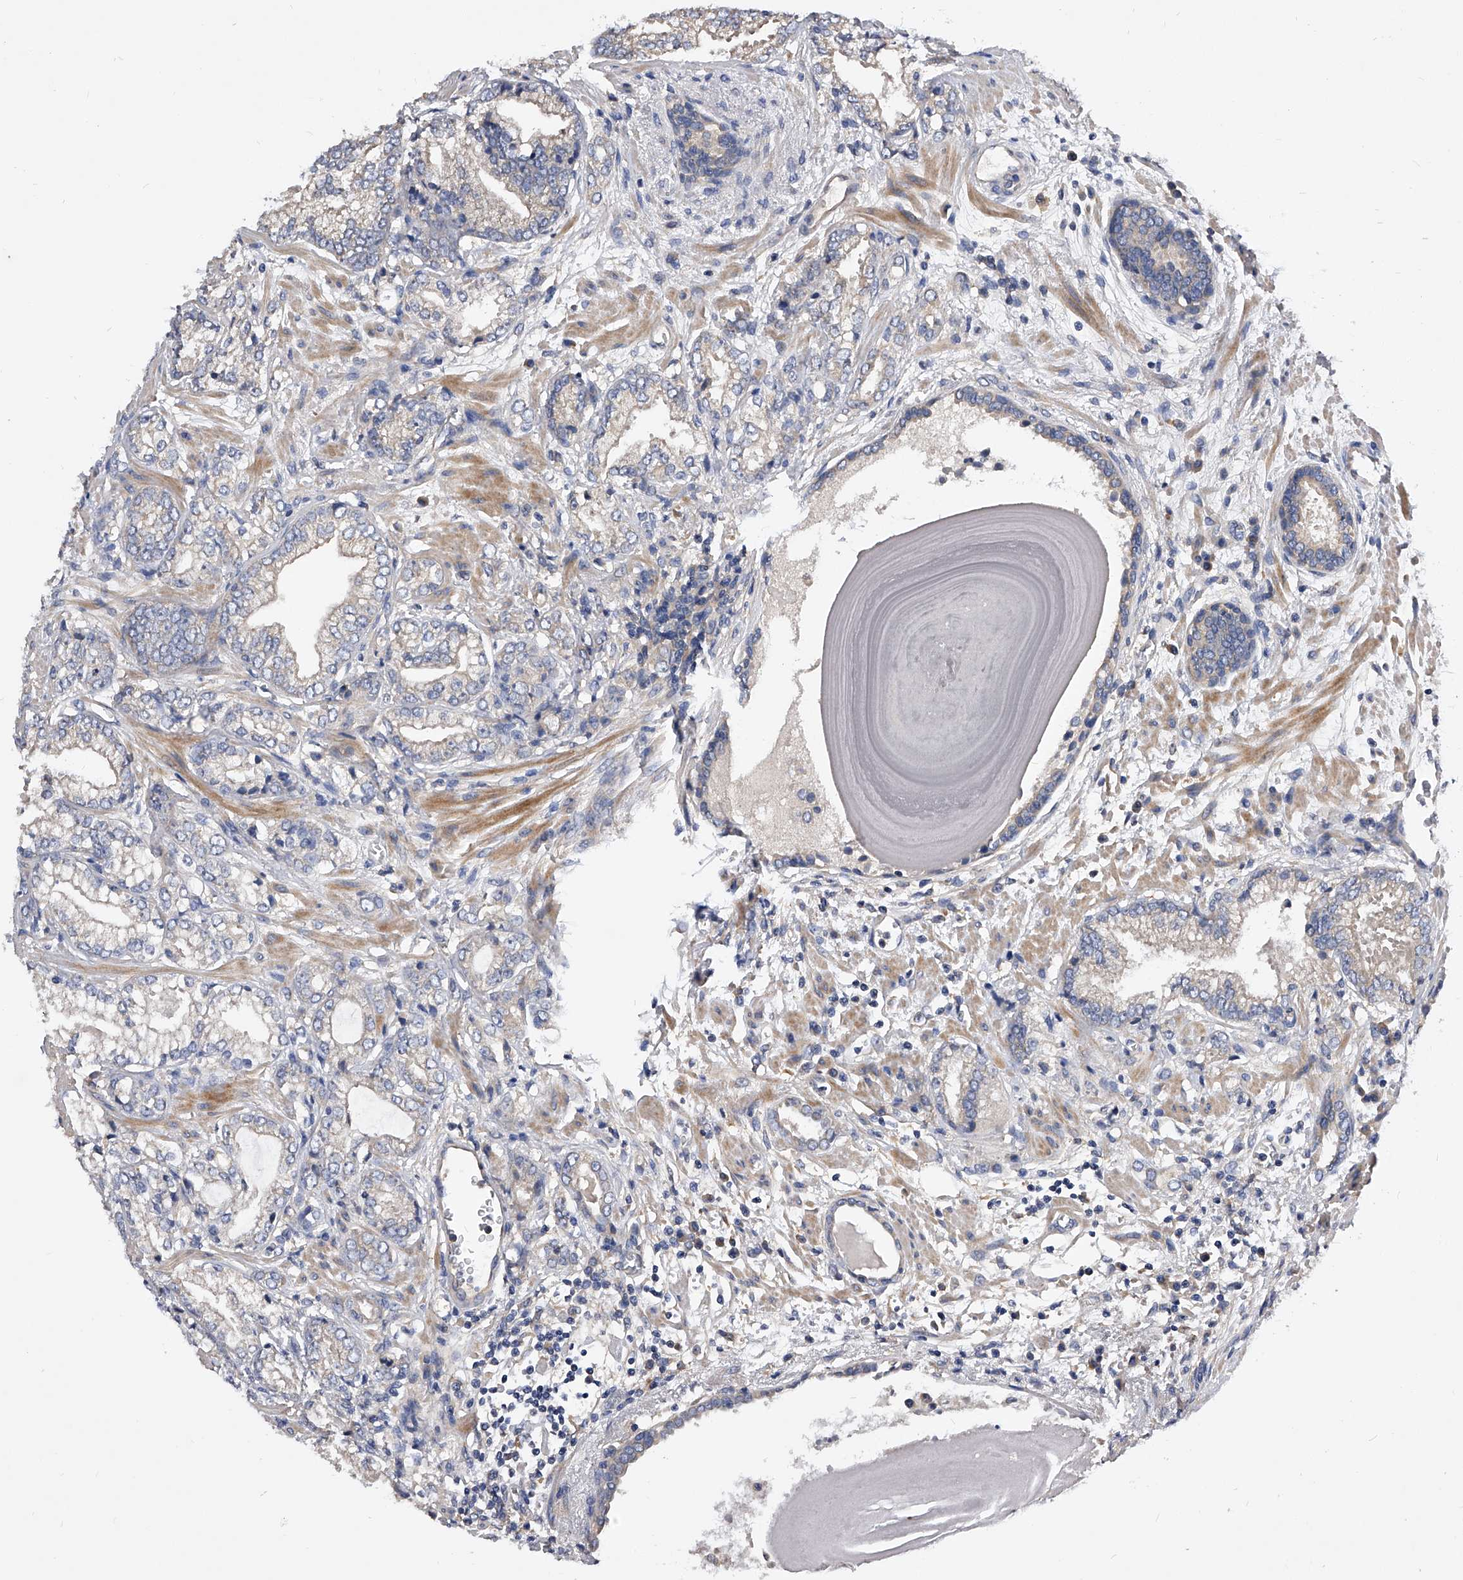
{"staining": {"intensity": "negative", "quantity": "none", "location": "none"}, "tissue": "prostate cancer", "cell_type": "Tumor cells", "image_type": "cancer", "snomed": [{"axis": "morphology", "description": "Normal morphology"}, {"axis": "morphology", "description": "Adenocarcinoma, Low grade"}, {"axis": "topography", "description": "Prostate"}], "caption": "Adenocarcinoma (low-grade) (prostate) was stained to show a protein in brown. There is no significant staining in tumor cells. Brightfield microscopy of immunohistochemistry stained with DAB (3,3'-diaminobenzidine) (brown) and hematoxylin (blue), captured at high magnification.", "gene": "ARL4C", "patient": {"sex": "male", "age": 72}}